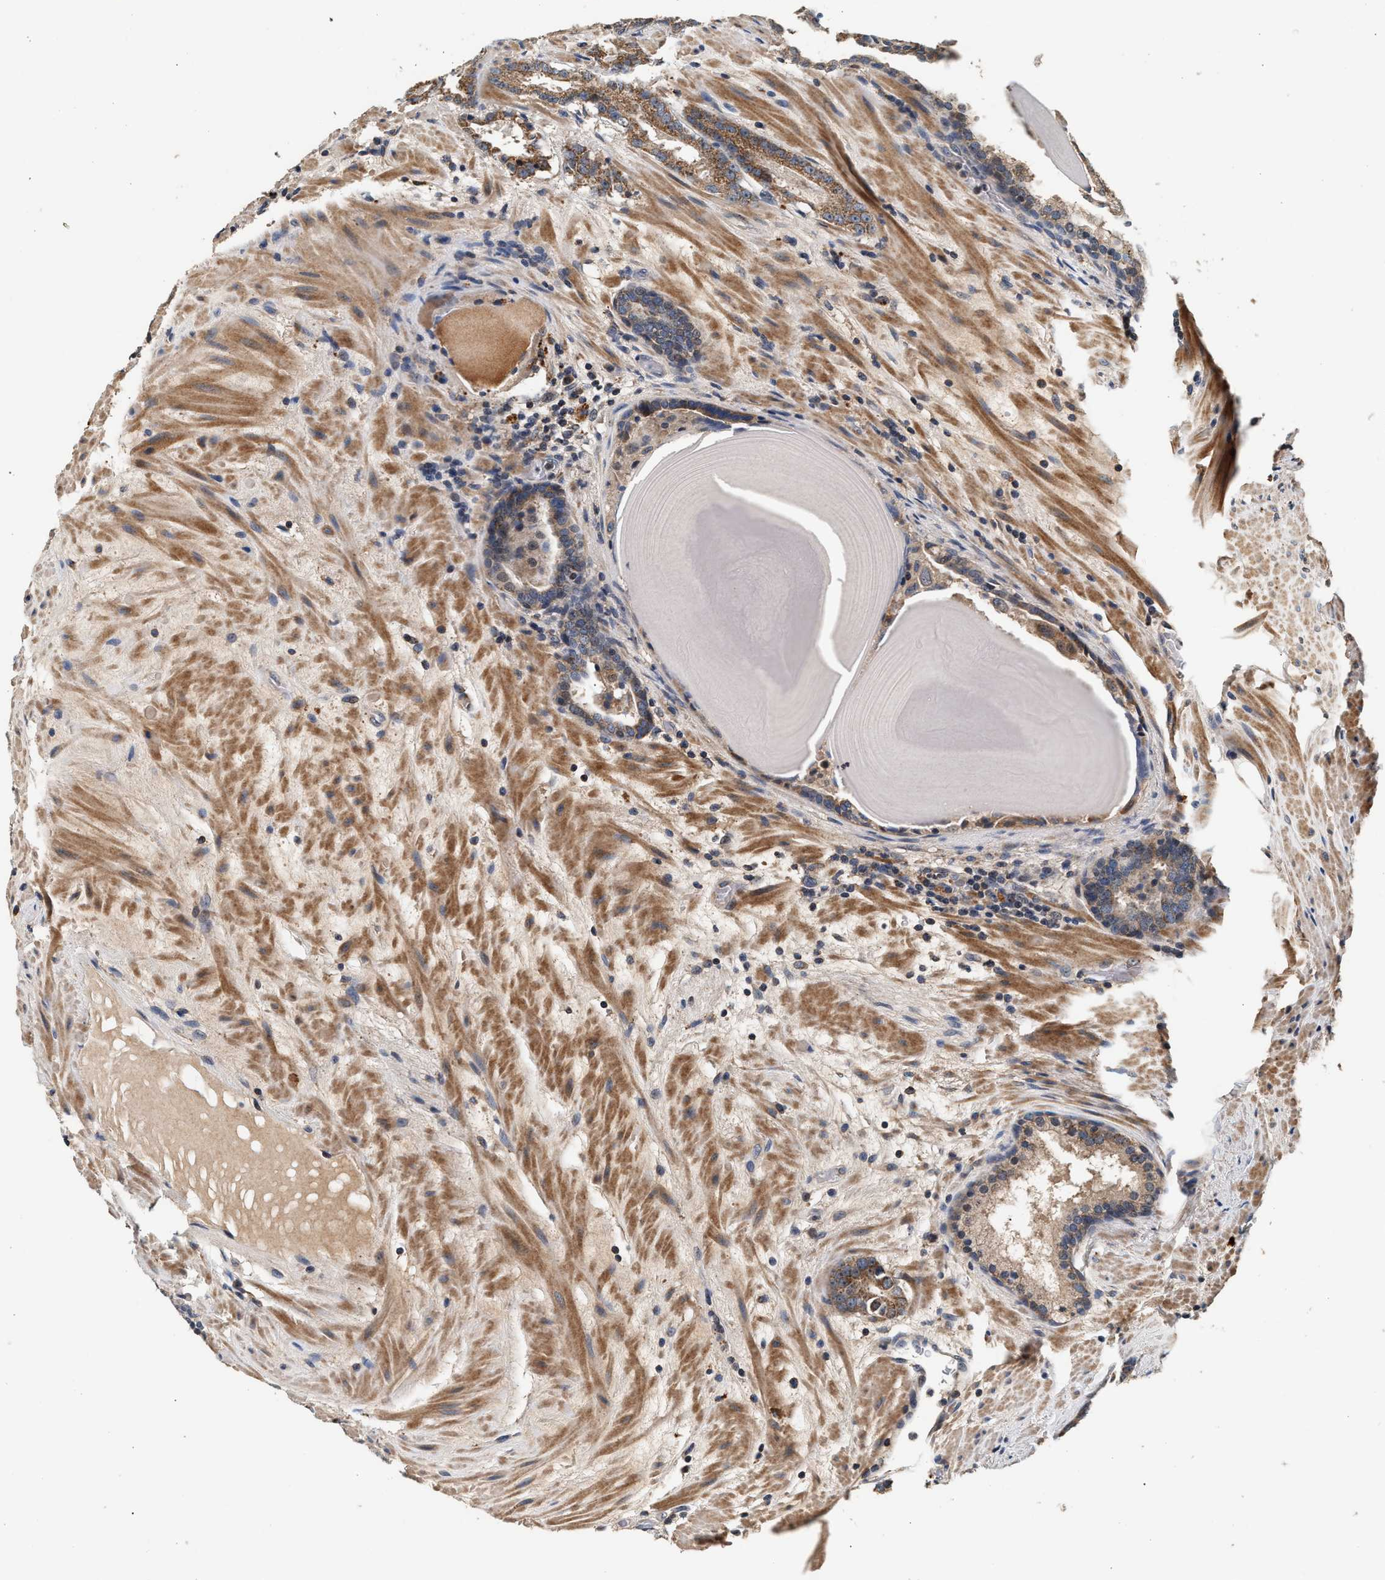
{"staining": {"intensity": "moderate", "quantity": ">75%", "location": "cytoplasmic/membranous"}, "tissue": "prostate cancer", "cell_type": "Tumor cells", "image_type": "cancer", "snomed": [{"axis": "morphology", "description": "Adenocarcinoma, Low grade"}, {"axis": "topography", "description": "Prostate"}], "caption": "This is an image of immunohistochemistry (IHC) staining of prostate cancer, which shows moderate expression in the cytoplasmic/membranous of tumor cells.", "gene": "PTGR3", "patient": {"sex": "male", "age": 69}}